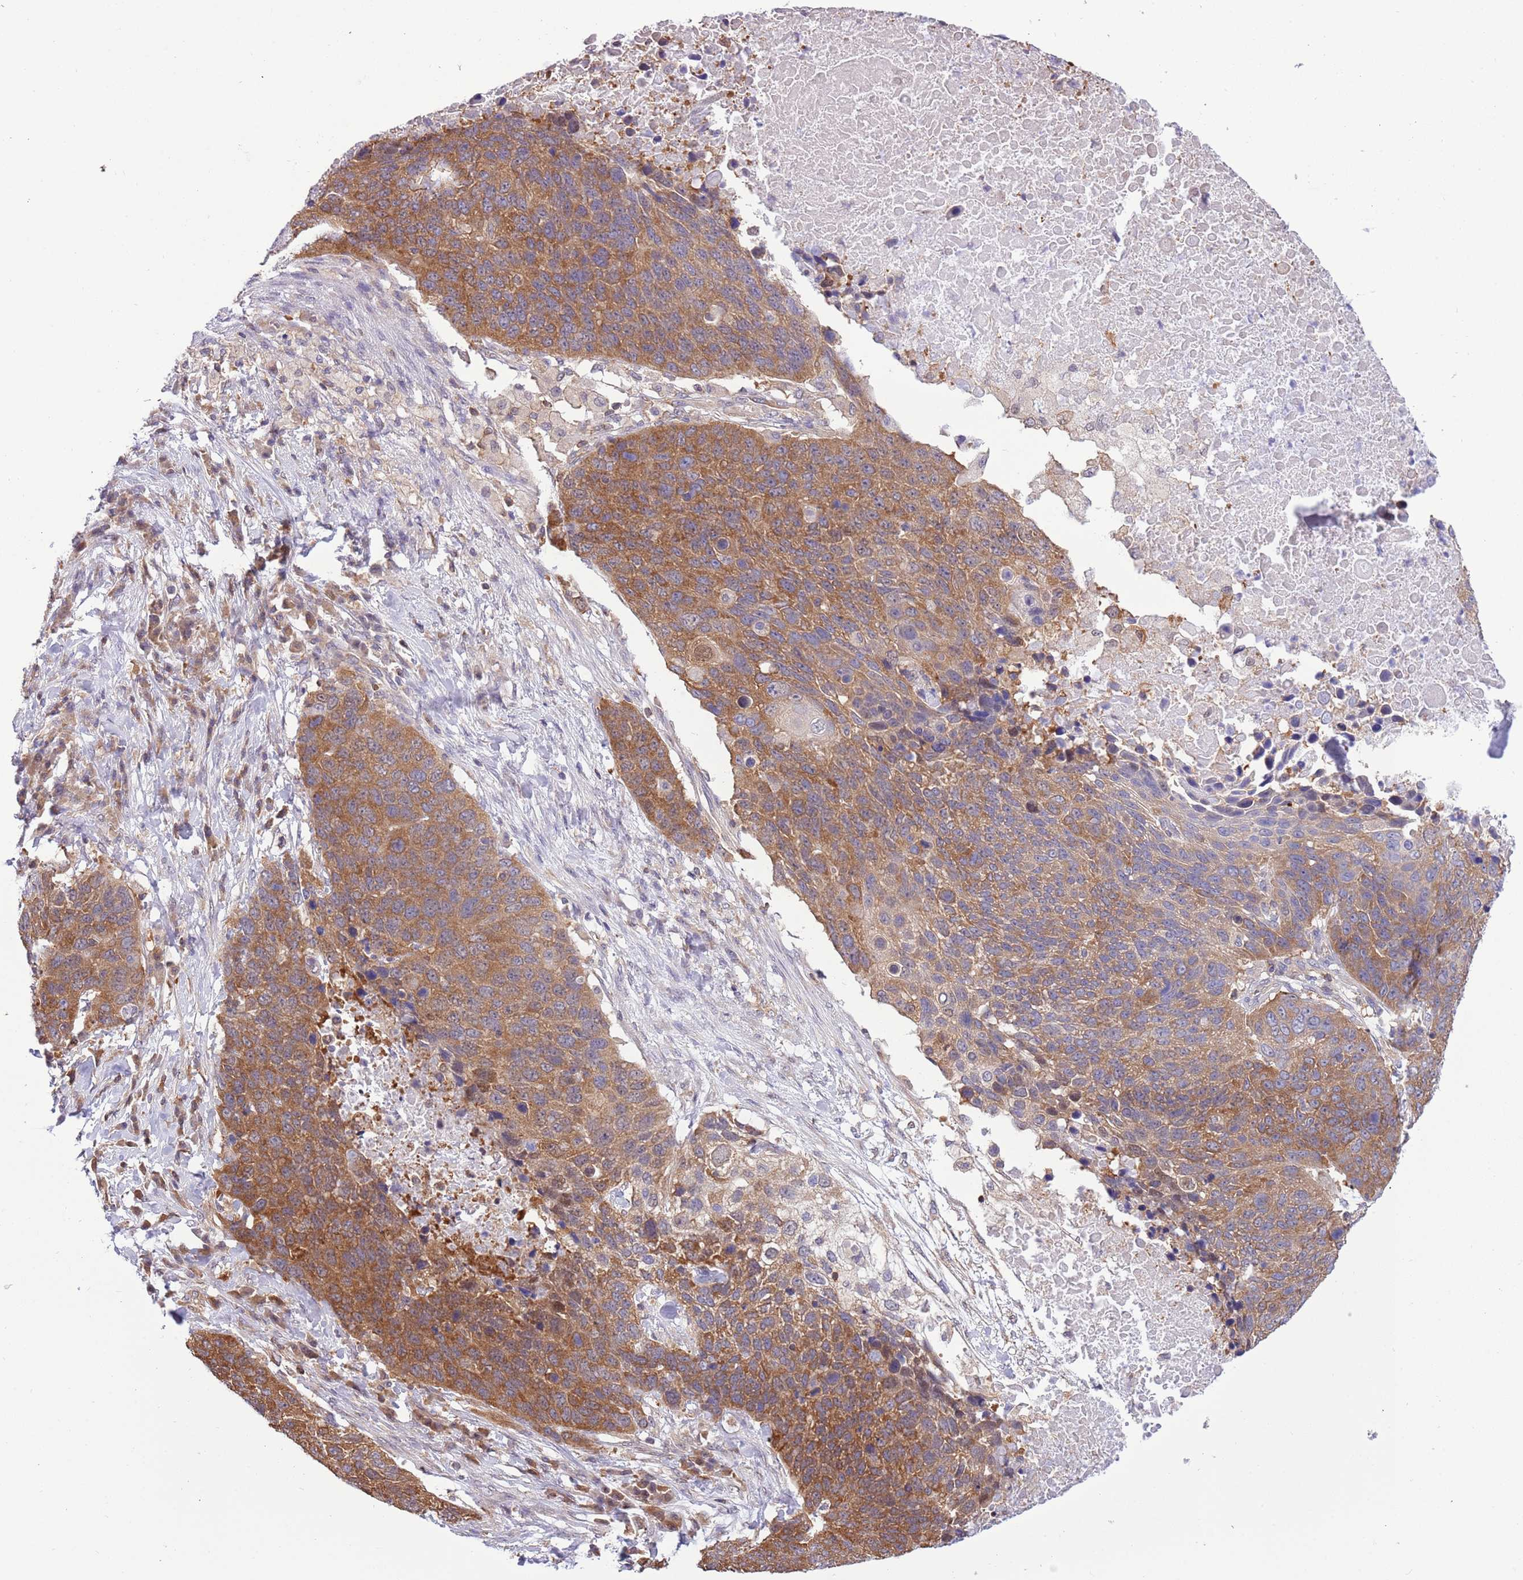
{"staining": {"intensity": "moderate", "quantity": ">75%", "location": "cytoplasmic/membranous"}, "tissue": "lung cancer", "cell_type": "Tumor cells", "image_type": "cancer", "snomed": [{"axis": "morphology", "description": "Normal tissue, NOS"}, {"axis": "morphology", "description": "Squamous cell carcinoma, NOS"}, {"axis": "topography", "description": "Lymph node"}, {"axis": "topography", "description": "Lung"}], "caption": "The micrograph shows immunohistochemical staining of lung cancer (squamous cell carcinoma). There is moderate cytoplasmic/membranous expression is appreciated in approximately >75% of tumor cells. (brown staining indicates protein expression, while blue staining denotes nuclei).", "gene": "STIP1", "patient": {"sex": "male", "age": 66}}